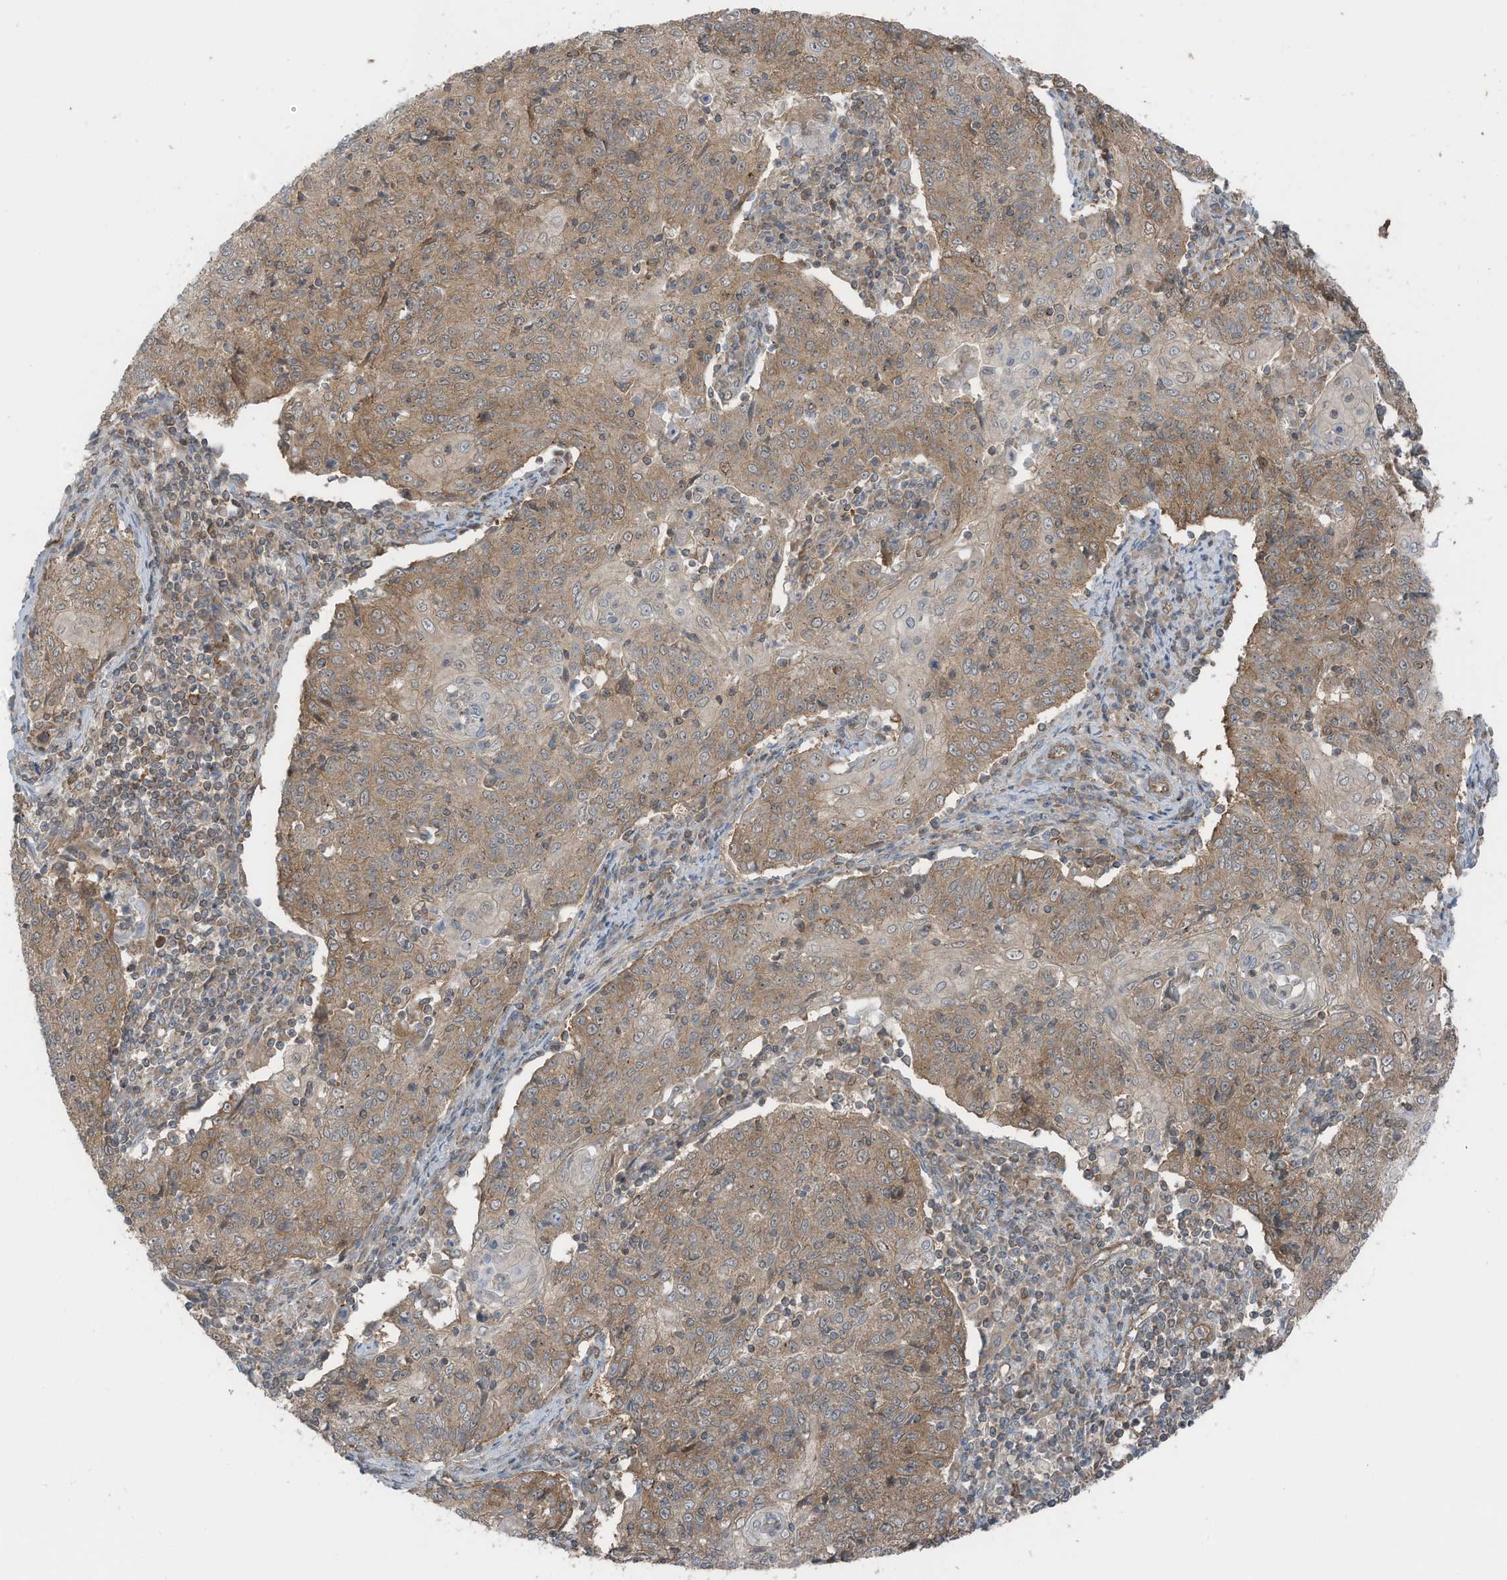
{"staining": {"intensity": "moderate", "quantity": ">75%", "location": "cytoplasmic/membranous"}, "tissue": "cervical cancer", "cell_type": "Tumor cells", "image_type": "cancer", "snomed": [{"axis": "morphology", "description": "Squamous cell carcinoma, NOS"}, {"axis": "topography", "description": "Cervix"}], "caption": "Immunohistochemistry (IHC) staining of squamous cell carcinoma (cervical), which reveals medium levels of moderate cytoplasmic/membranous positivity in approximately >75% of tumor cells indicating moderate cytoplasmic/membranous protein staining. The staining was performed using DAB (3,3'-diaminobenzidine) (brown) for protein detection and nuclei were counterstained in hematoxylin (blue).", "gene": "TXNDC9", "patient": {"sex": "female", "age": 48}}